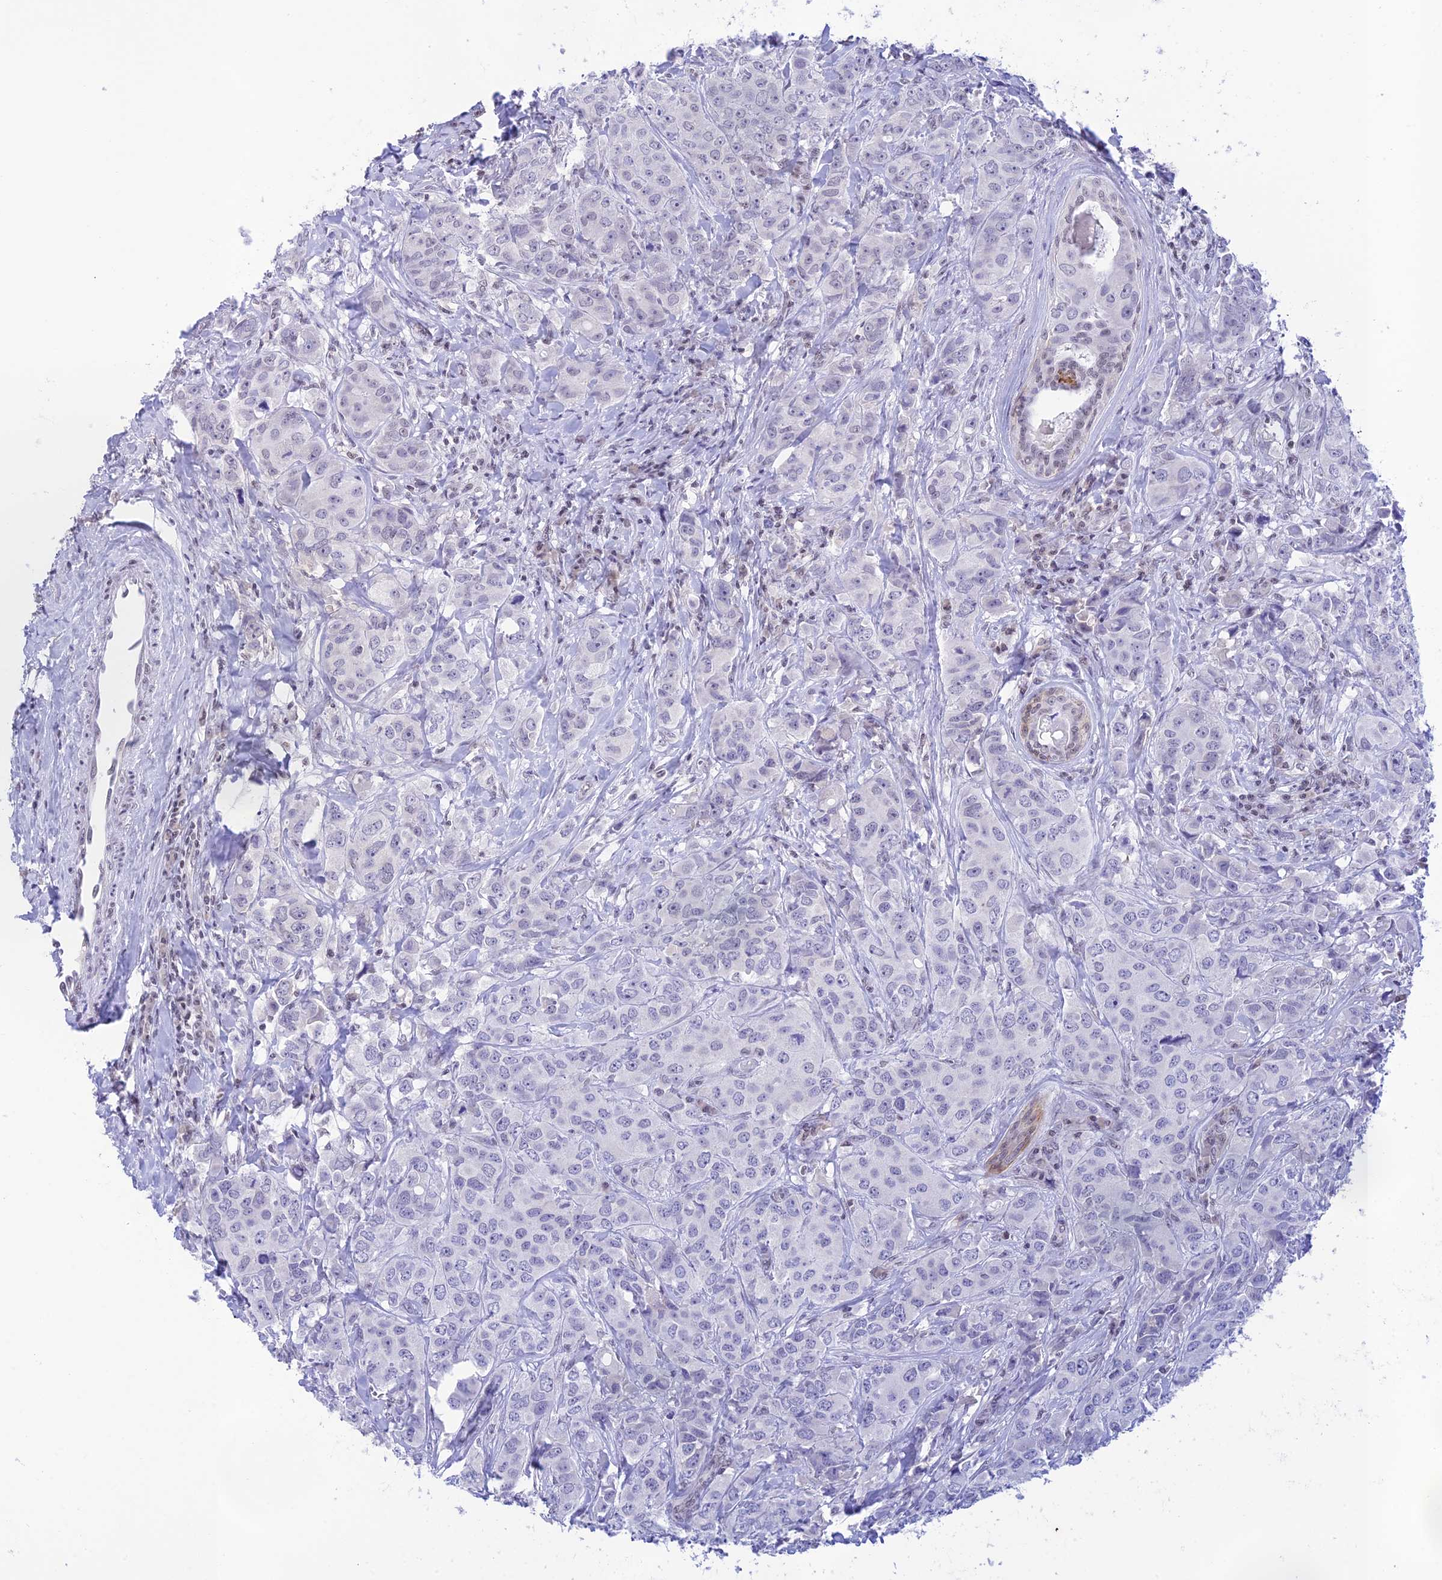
{"staining": {"intensity": "negative", "quantity": "none", "location": "none"}, "tissue": "breast cancer", "cell_type": "Tumor cells", "image_type": "cancer", "snomed": [{"axis": "morphology", "description": "Duct carcinoma"}, {"axis": "topography", "description": "Breast"}], "caption": "An immunohistochemistry photomicrograph of breast cancer (invasive ductal carcinoma) is shown. There is no staining in tumor cells of breast cancer (invasive ductal carcinoma).", "gene": "THAP11", "patient": {"sex": "female", "age": 43}}